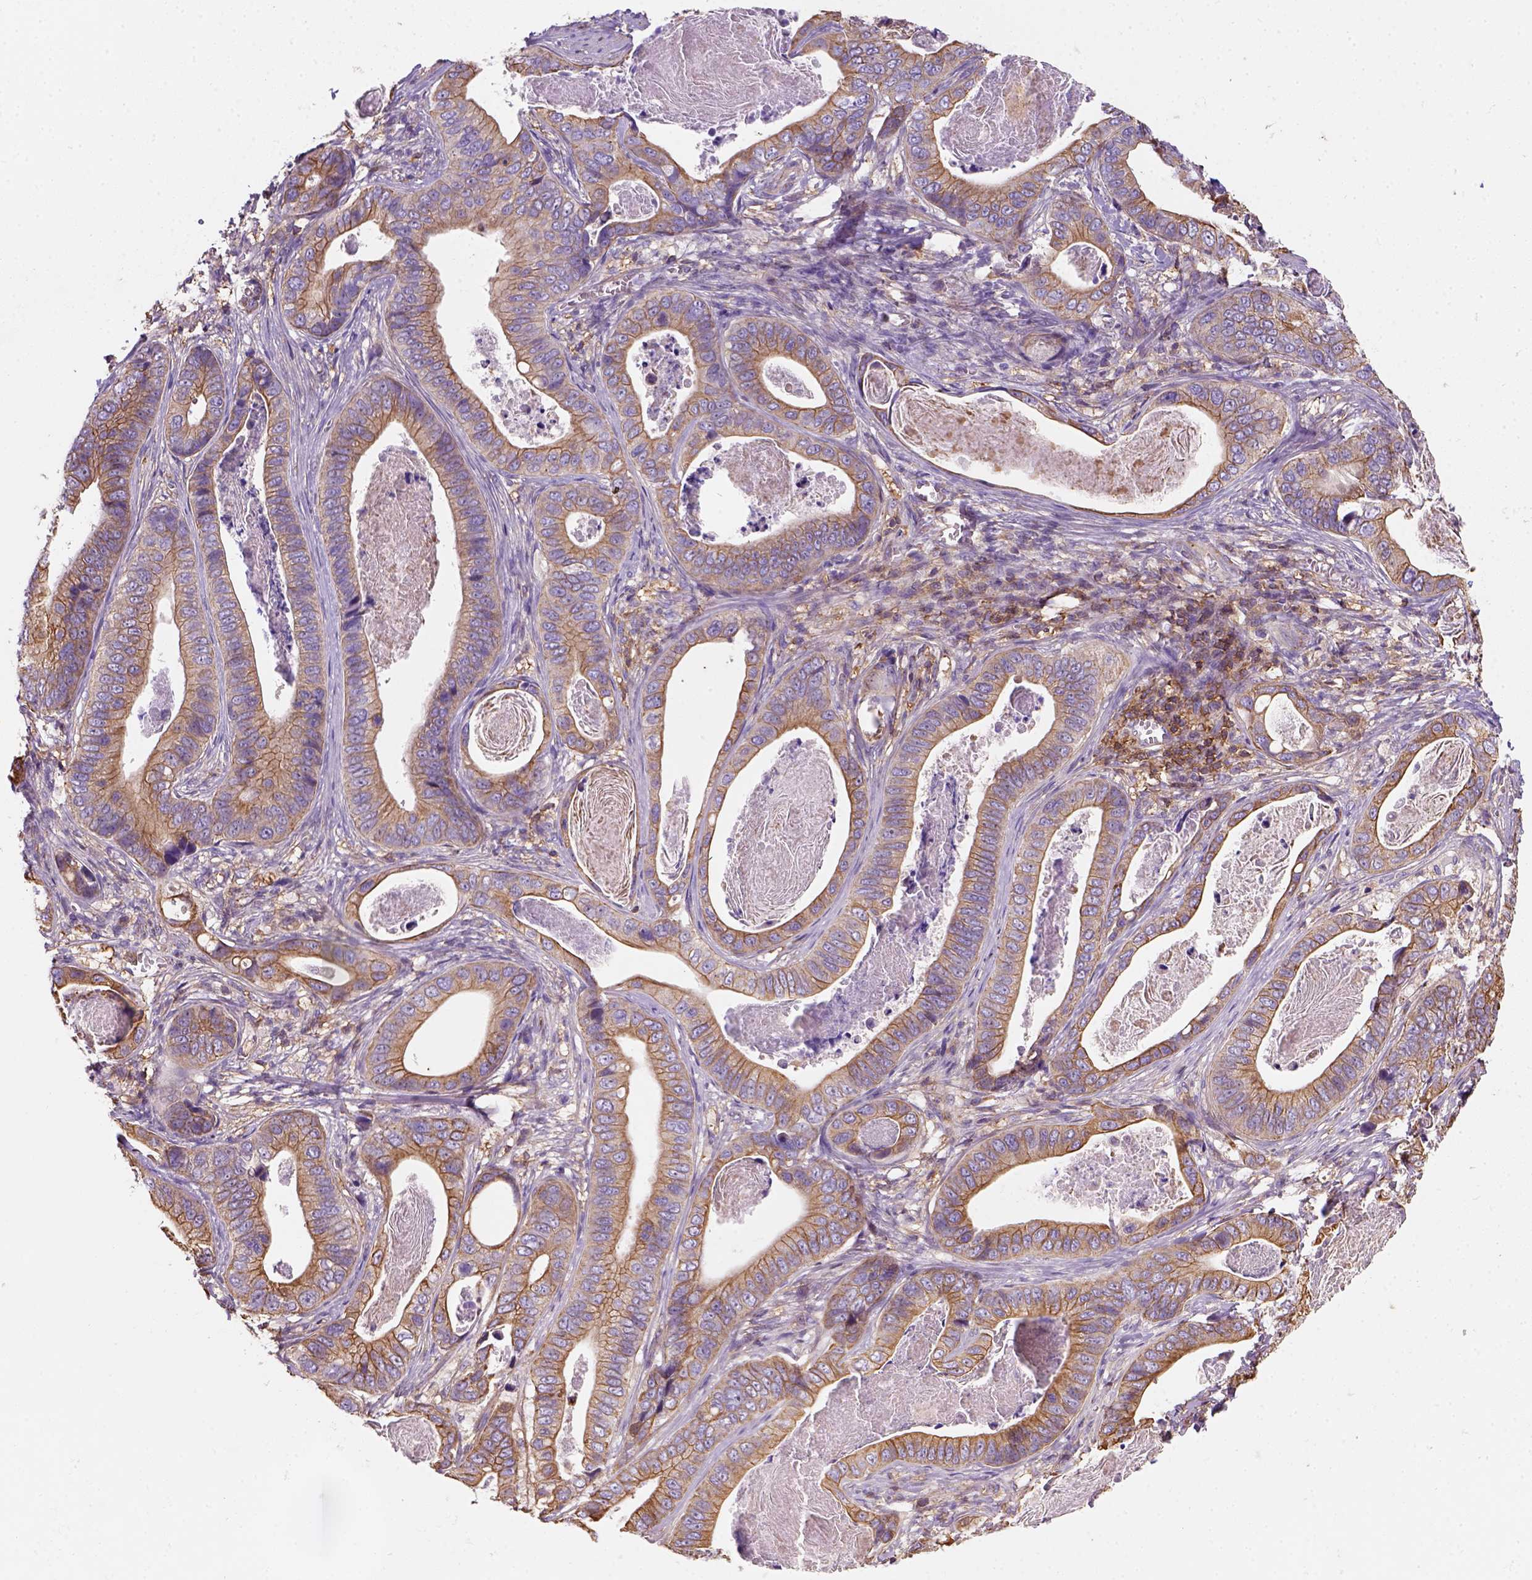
{"staining": {"intensity": "moderate", "quantity": ">75%", "location": "cytoplasmic/membranous"}, "tissue": "stomach cancer", "cell_type": "Tumor cells", "image_type": "cancer", "snomed": [{"axis": "morphology", "description": "Adenocarcinoma, NOS"}, {"axis": "topography", "description": "Stomach"}], "caption": "This is a micrograph of immunohistochemistry staining of adenocarcinoma (stomach), which shows moderate staining in the cytoplasmic/membranous of tumor cells.", "gene": "GPRC5D", "patient": {"sex": "male", "age": 84}}